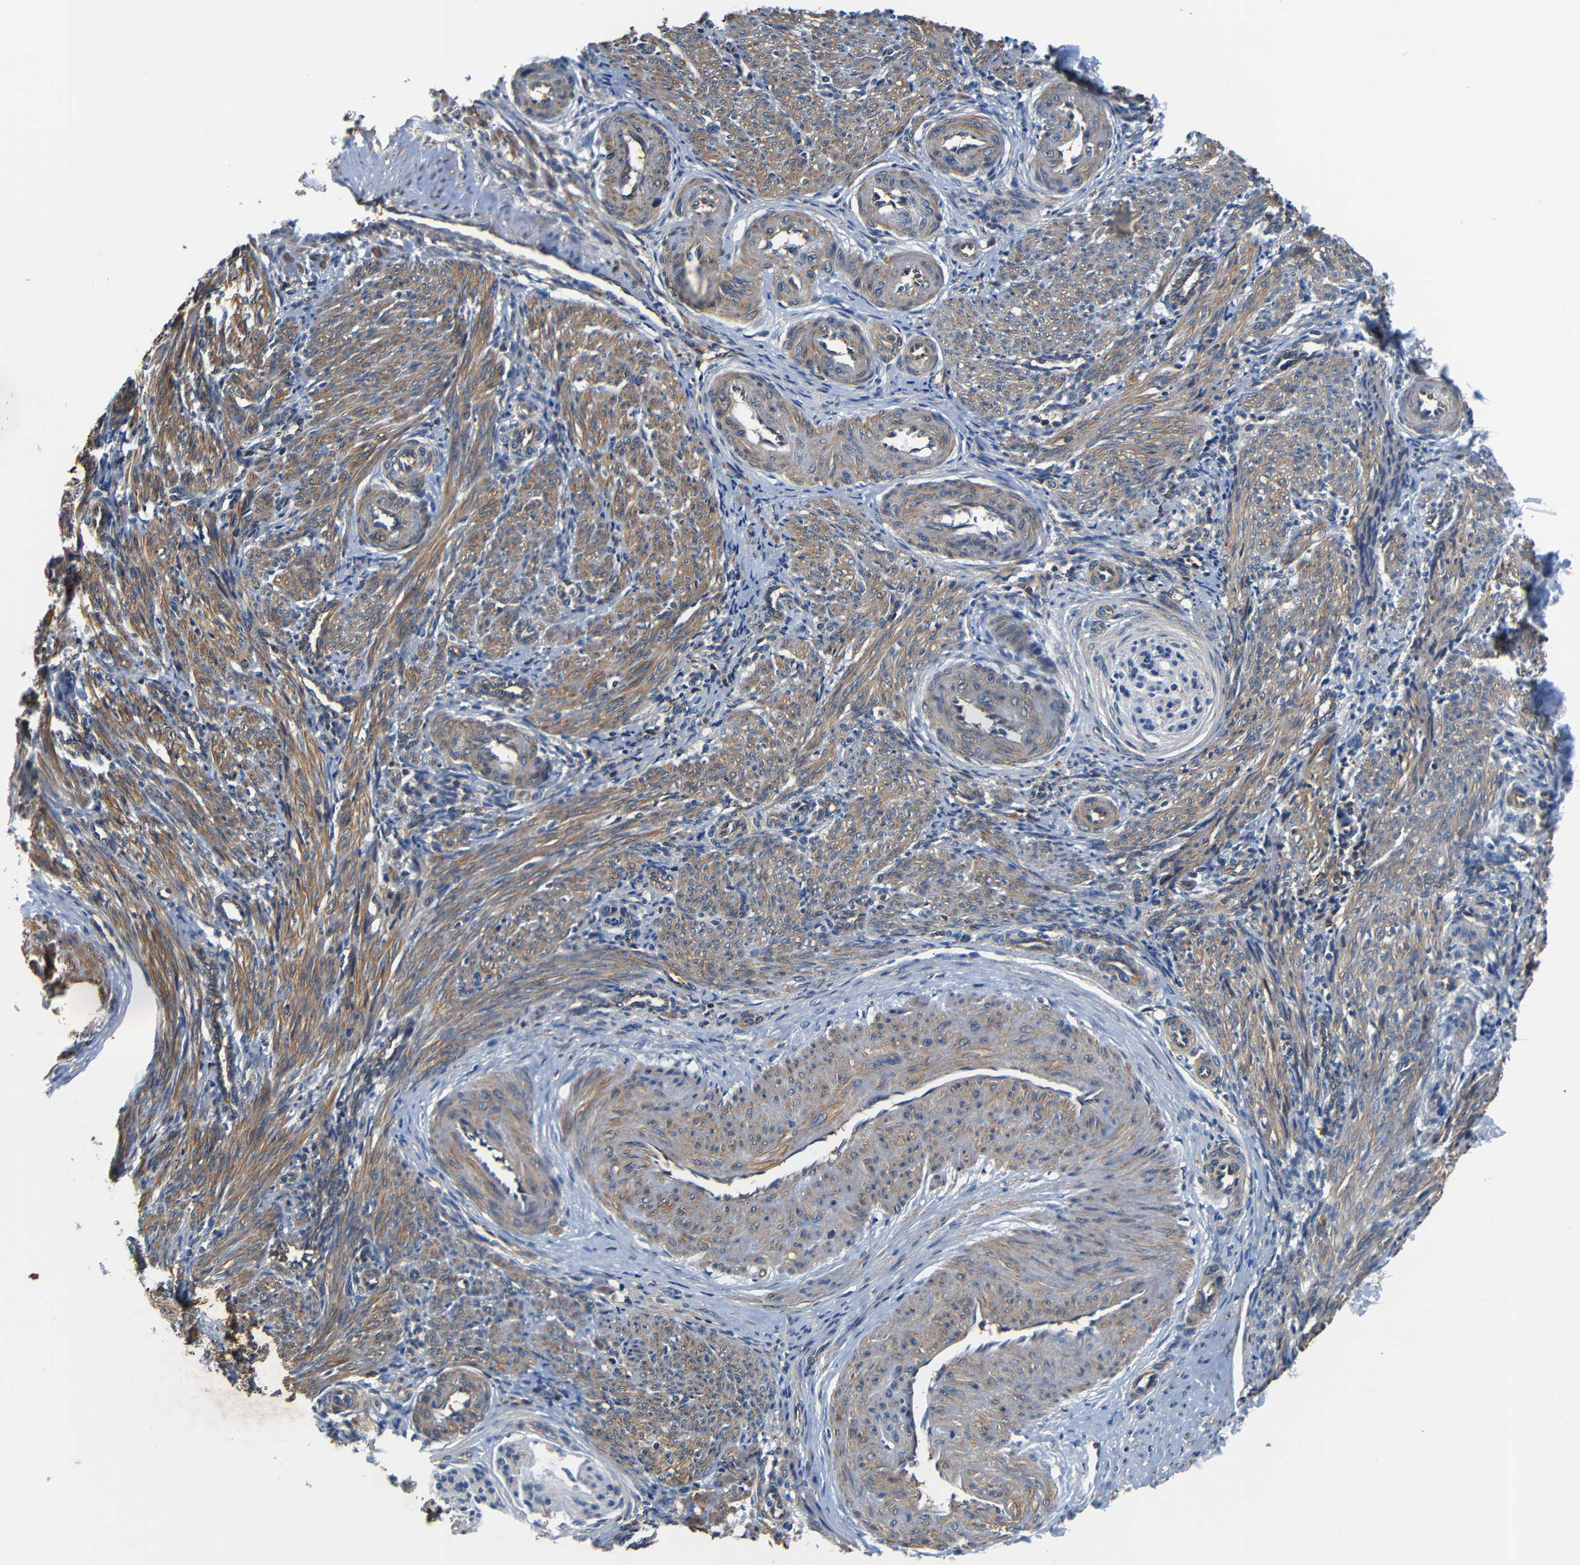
{"staining": {"intensity": "moderate", "quantity": ">75%", "location": "cytoplasmic/membranous"}, "tissue": "smooth muscle", "cell_type": "Smooth muscle cells", "image_type": "normal", "snomed": [{"axis": "morphology", "description": "Normal tissue, NOS"}, {"axis": "topography", "description": "Endometrium"}], "caption": "Immunohistochemical staining of unremarkable human smooth muscle reveals moderate cytoplasmic/membranous protein positivity in approximately >75% of smooth muscle cells. (DAB = brown stain, brightfield microscopy at high magnification).", "gene": "CNR2", "patient": {"sex": "female", "age": 33}}